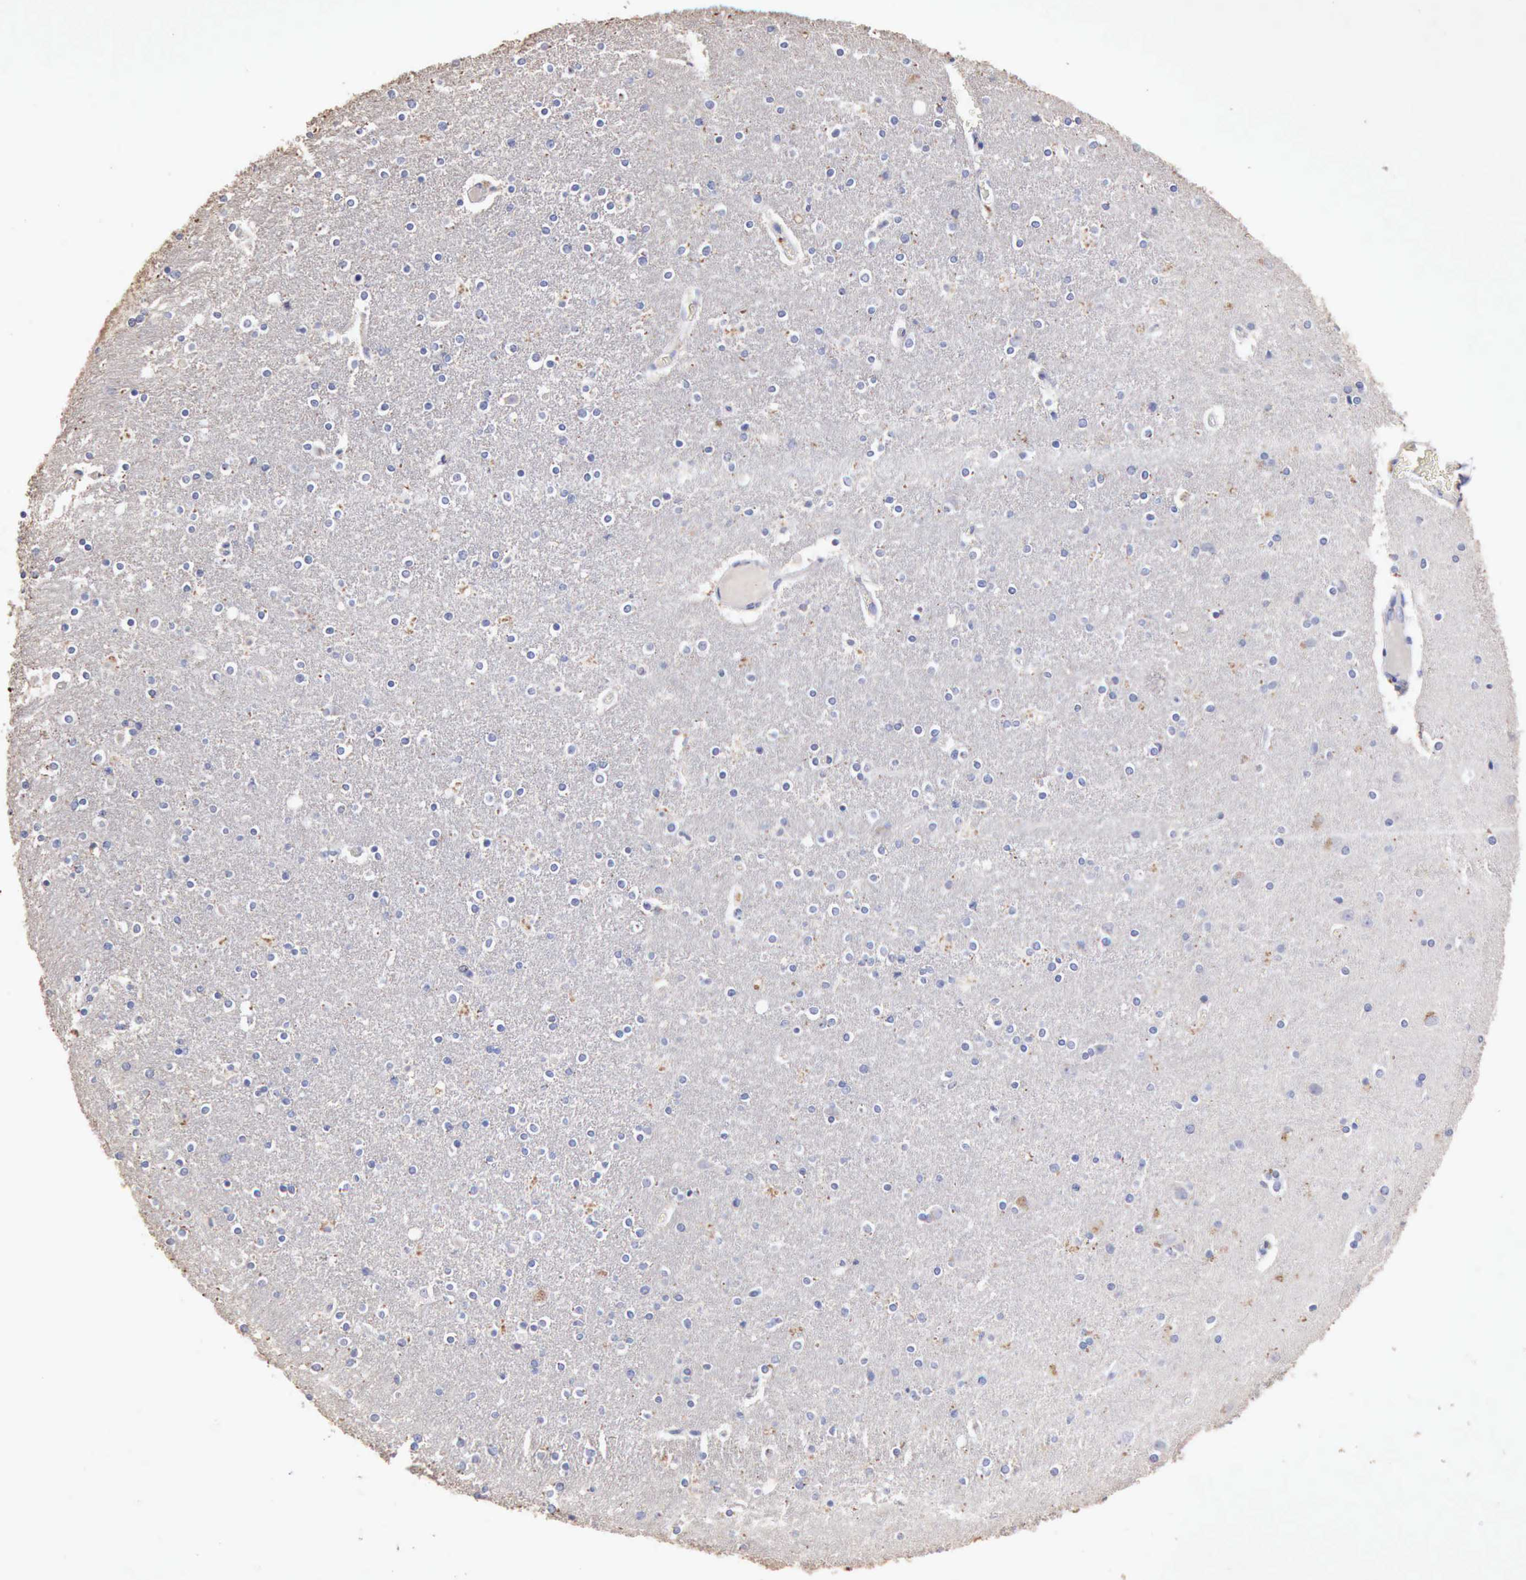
{"staining": {"intensity": "negative", "quantity": "none", "location": "none"}, "tissue": "caudate", "cell_type": "Glial cells", "image_type": "normal", "snomed": [{"axis": "morphology", "description": "Normal tissue, NOS"}, {"axis": "topography", "description": "Lateral ventricle wall"}], "caption": "Immunohistochemistry (IHC) of unremarkable human caudate reveals no positivity in glial cells.", "gene": "KRT6B", "patient": {"sex": "female", "age": 54}}